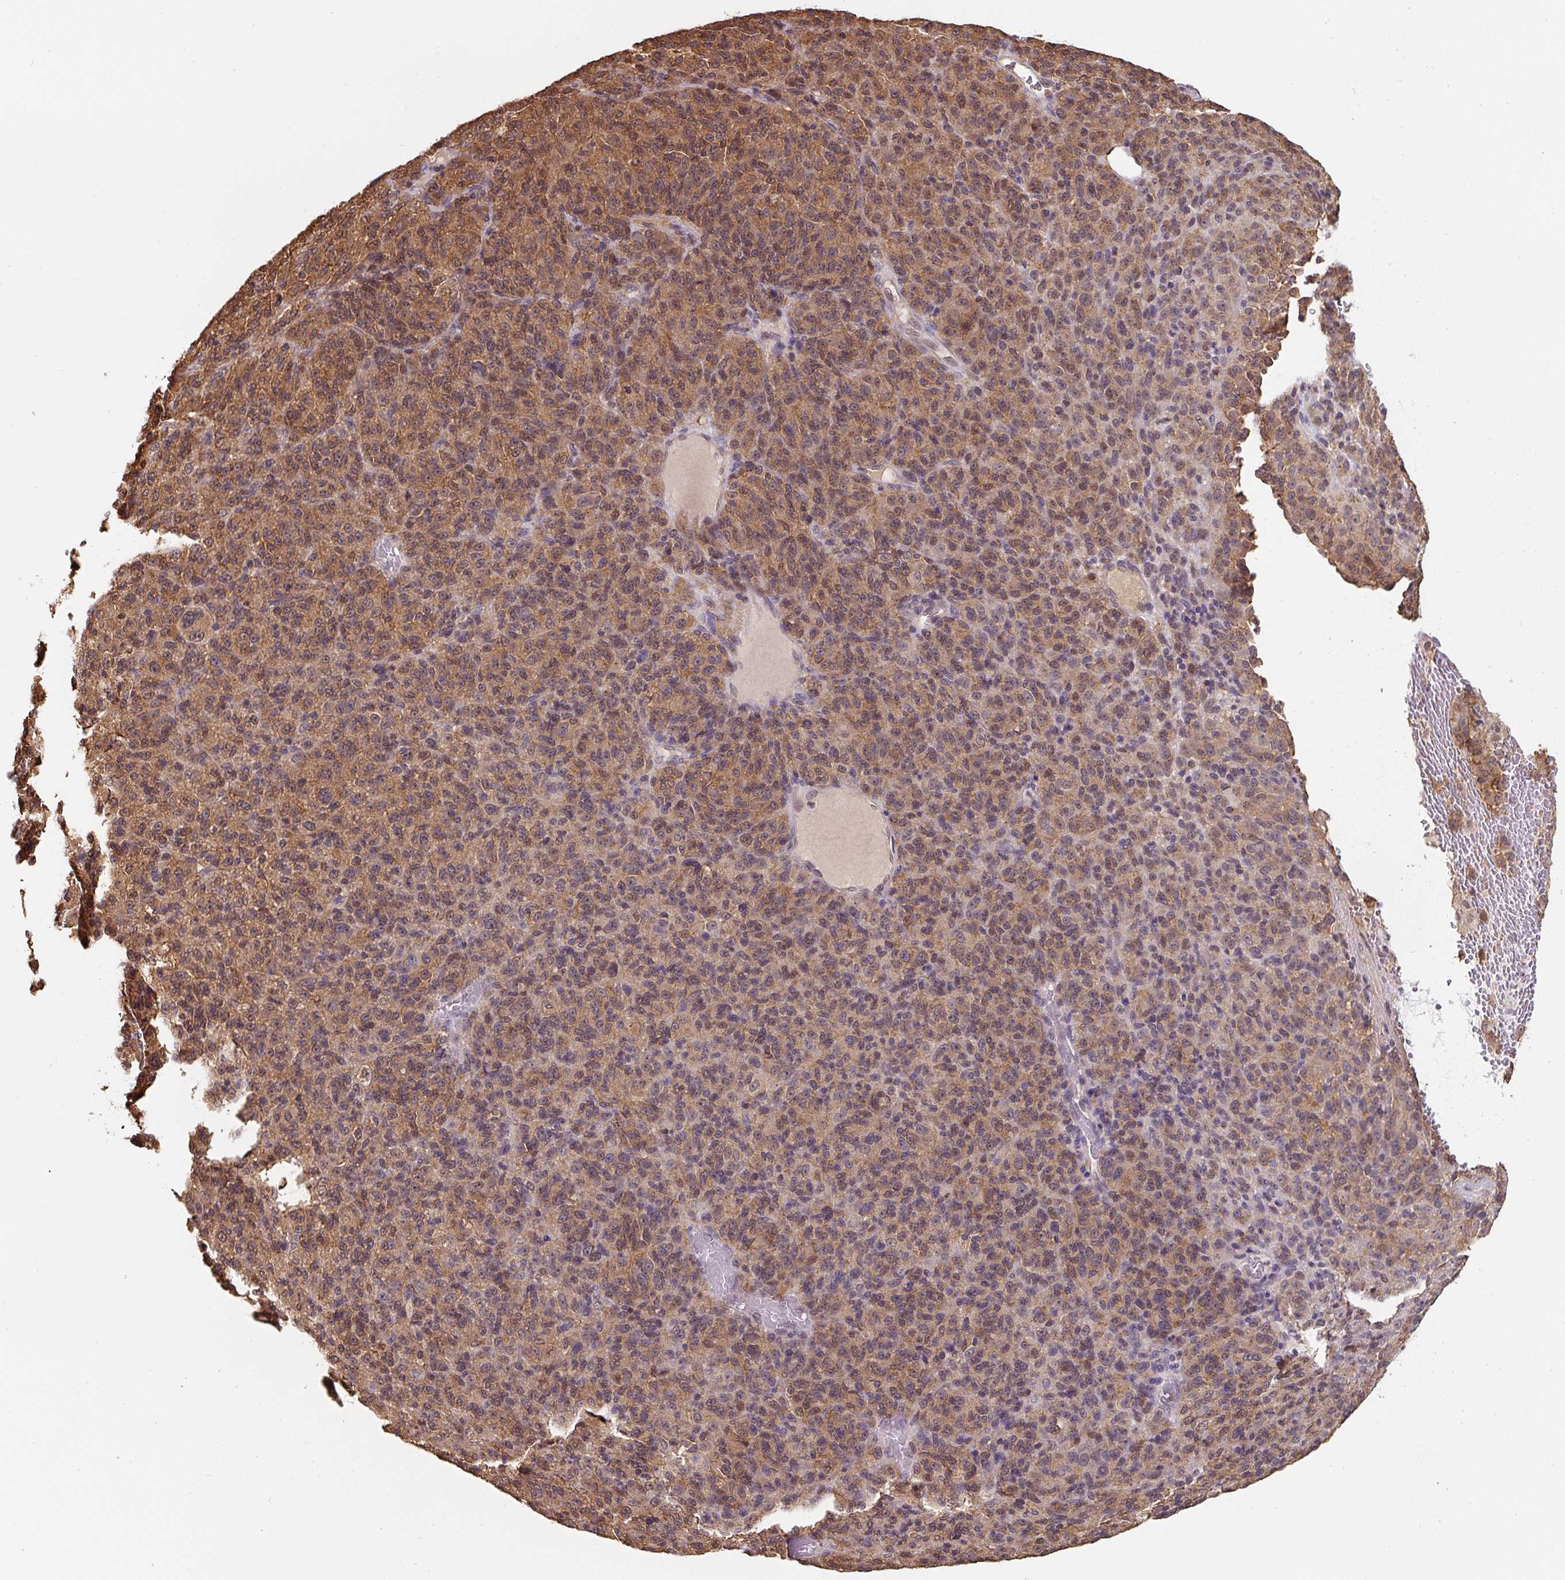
{"staining": {"intensity": "moderate", "quantity": ">75%", "location": "cytoplasmic/membranous"}, "tissue": "melanoma", "cell_type": "Tumor cells", "image_type": "cancer", "snomed": [{"axis": "morphology", "description": "Malignant melanoma, Metastatic site"}, {"axis": "topography", "description": "Brain"}], "caption": "Immunohistochemistry (IHC) (DAB (3,3'-diaminobenzidine)) staining of human malignant melanoma (metastatic site) exhibits moderate cytoplasmic/membranous protein positivity in about >75% of tumor cells.", "gene": "ST13", "patient": {"sex": "female", "age": 56}}